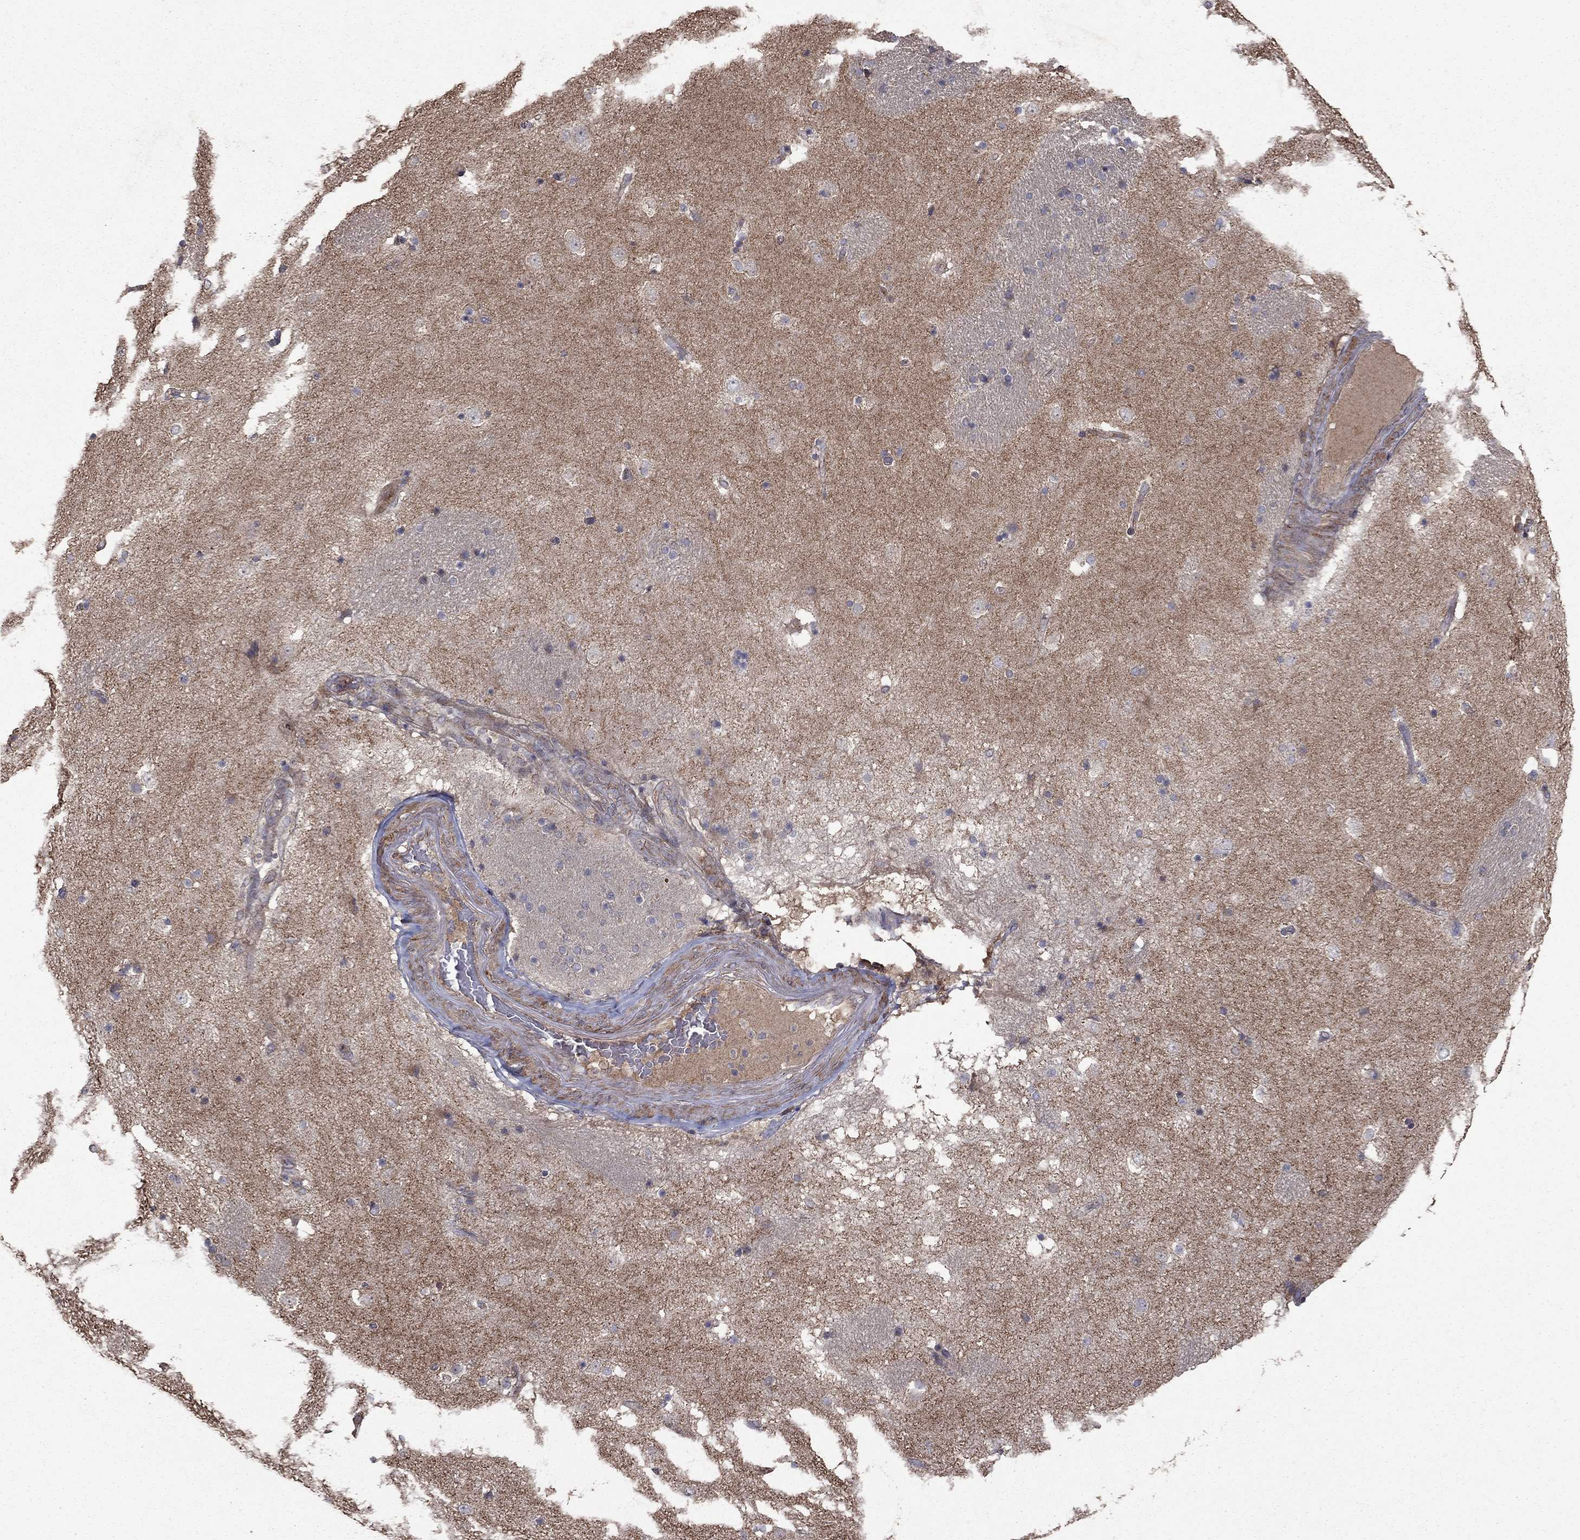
{"staining": {"intensity": "negative", "quantity": "none", "location": "none"}, "tissue": "caudate", "cell_type": "Glial cells", "image_type": "normal", "snomed": [{"axis": "morphology", "description": "Normal tissue, NOS"}, {"axis": "topography", "description": "Lateral ventricle wall"}], "caption": "IHC image of unremarkable caudate: caudate stained with DAB demonstrates no significant protein positivity in glial cells.", "gene": "FLT4", "patient": {"sex": "male", "age": 51}}